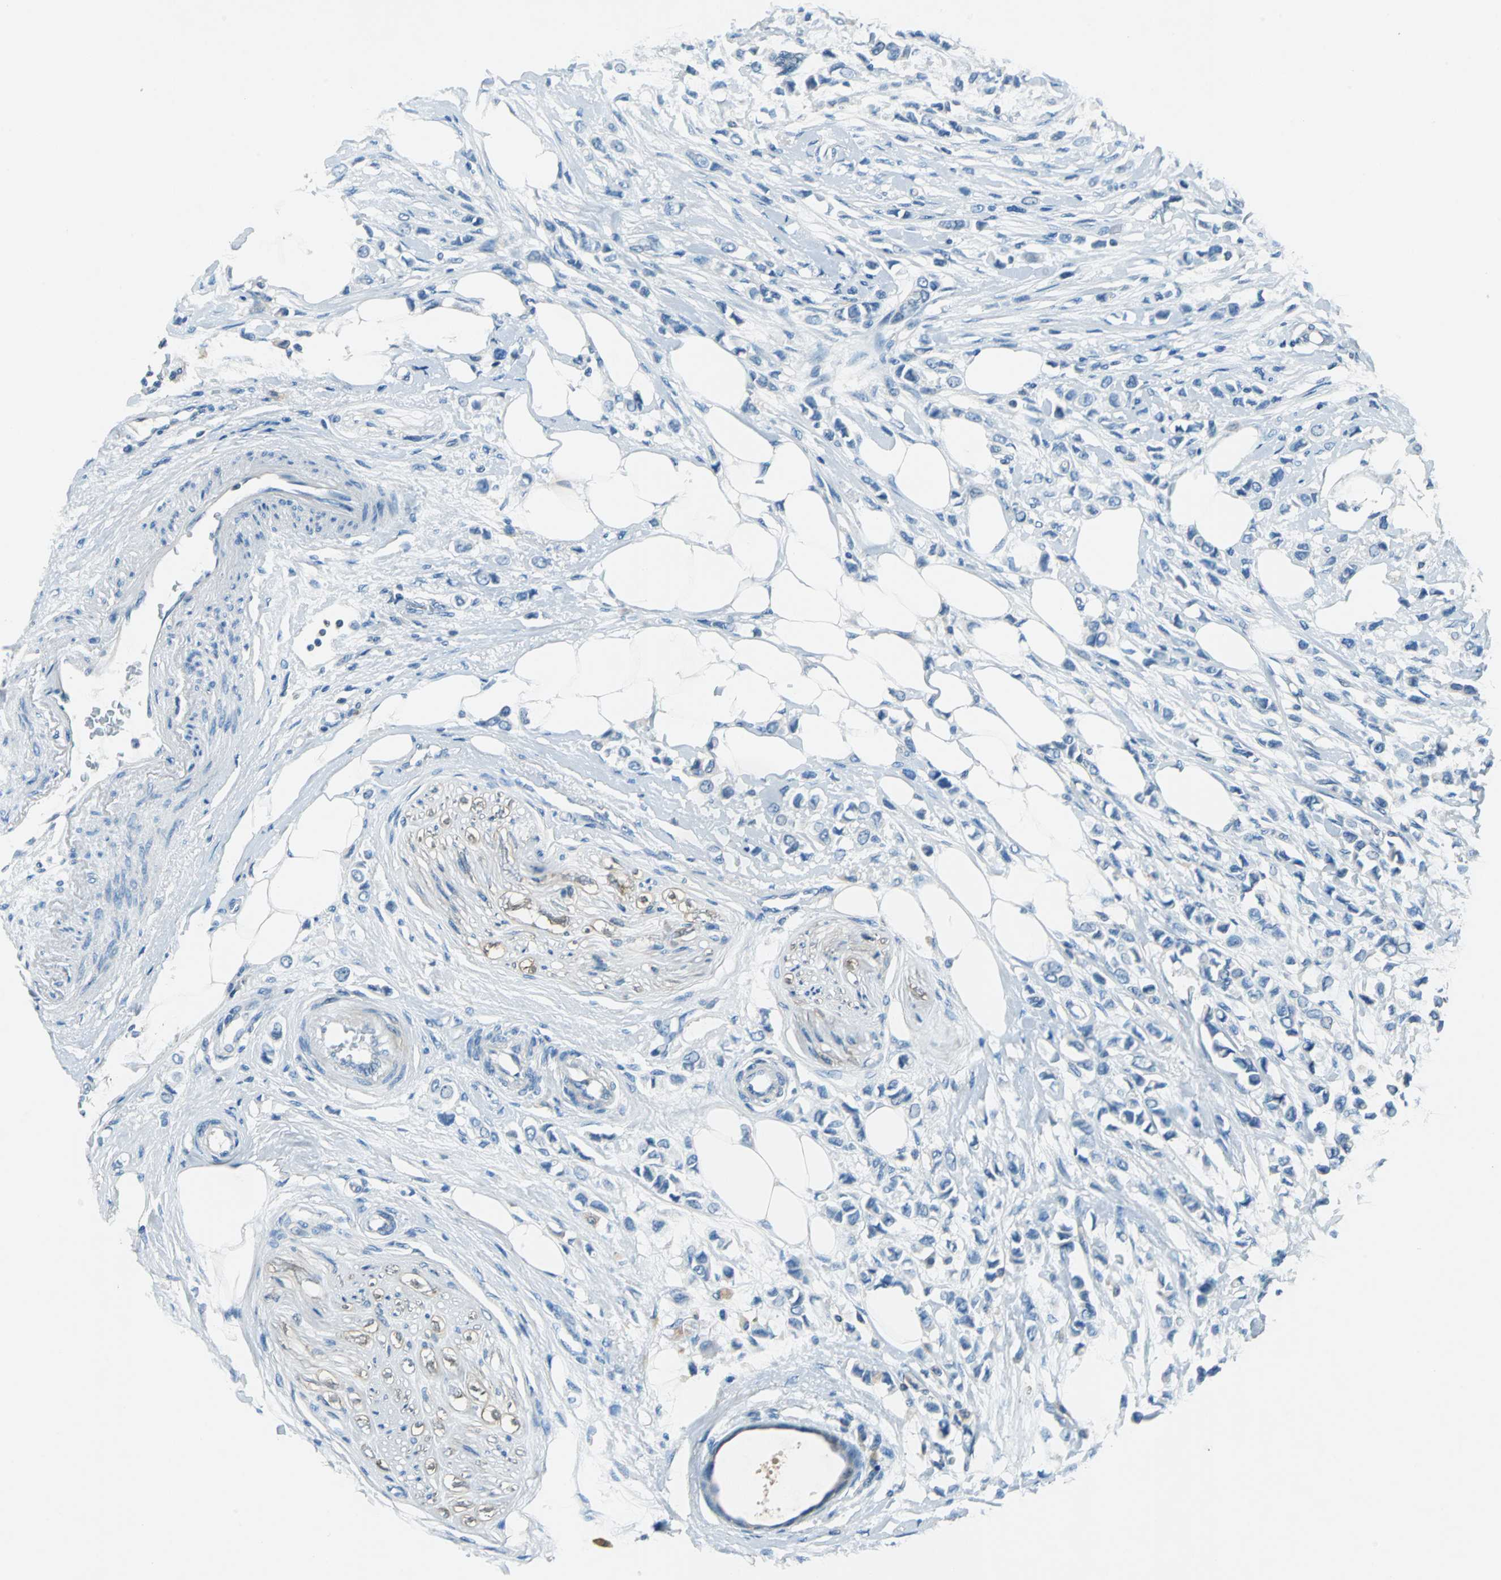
{"staining": {"intensity": "negative", "quantity": "none", "location": "none"}, "tissue": "breast cancer", "cell_type": "Tumor cells", "image_type": "cancer", "snomed": [{"axis": "morphology", "description": "Lobular carcinoma"}, {"axis": "topography", "description": "Breast"}], "caption": "DAB immunohistochemical staining of breast cancer exhibits no significant expression in tumor cells.", "gene": "PRKCA", "patient": {"sex": "female", "age": 51}}